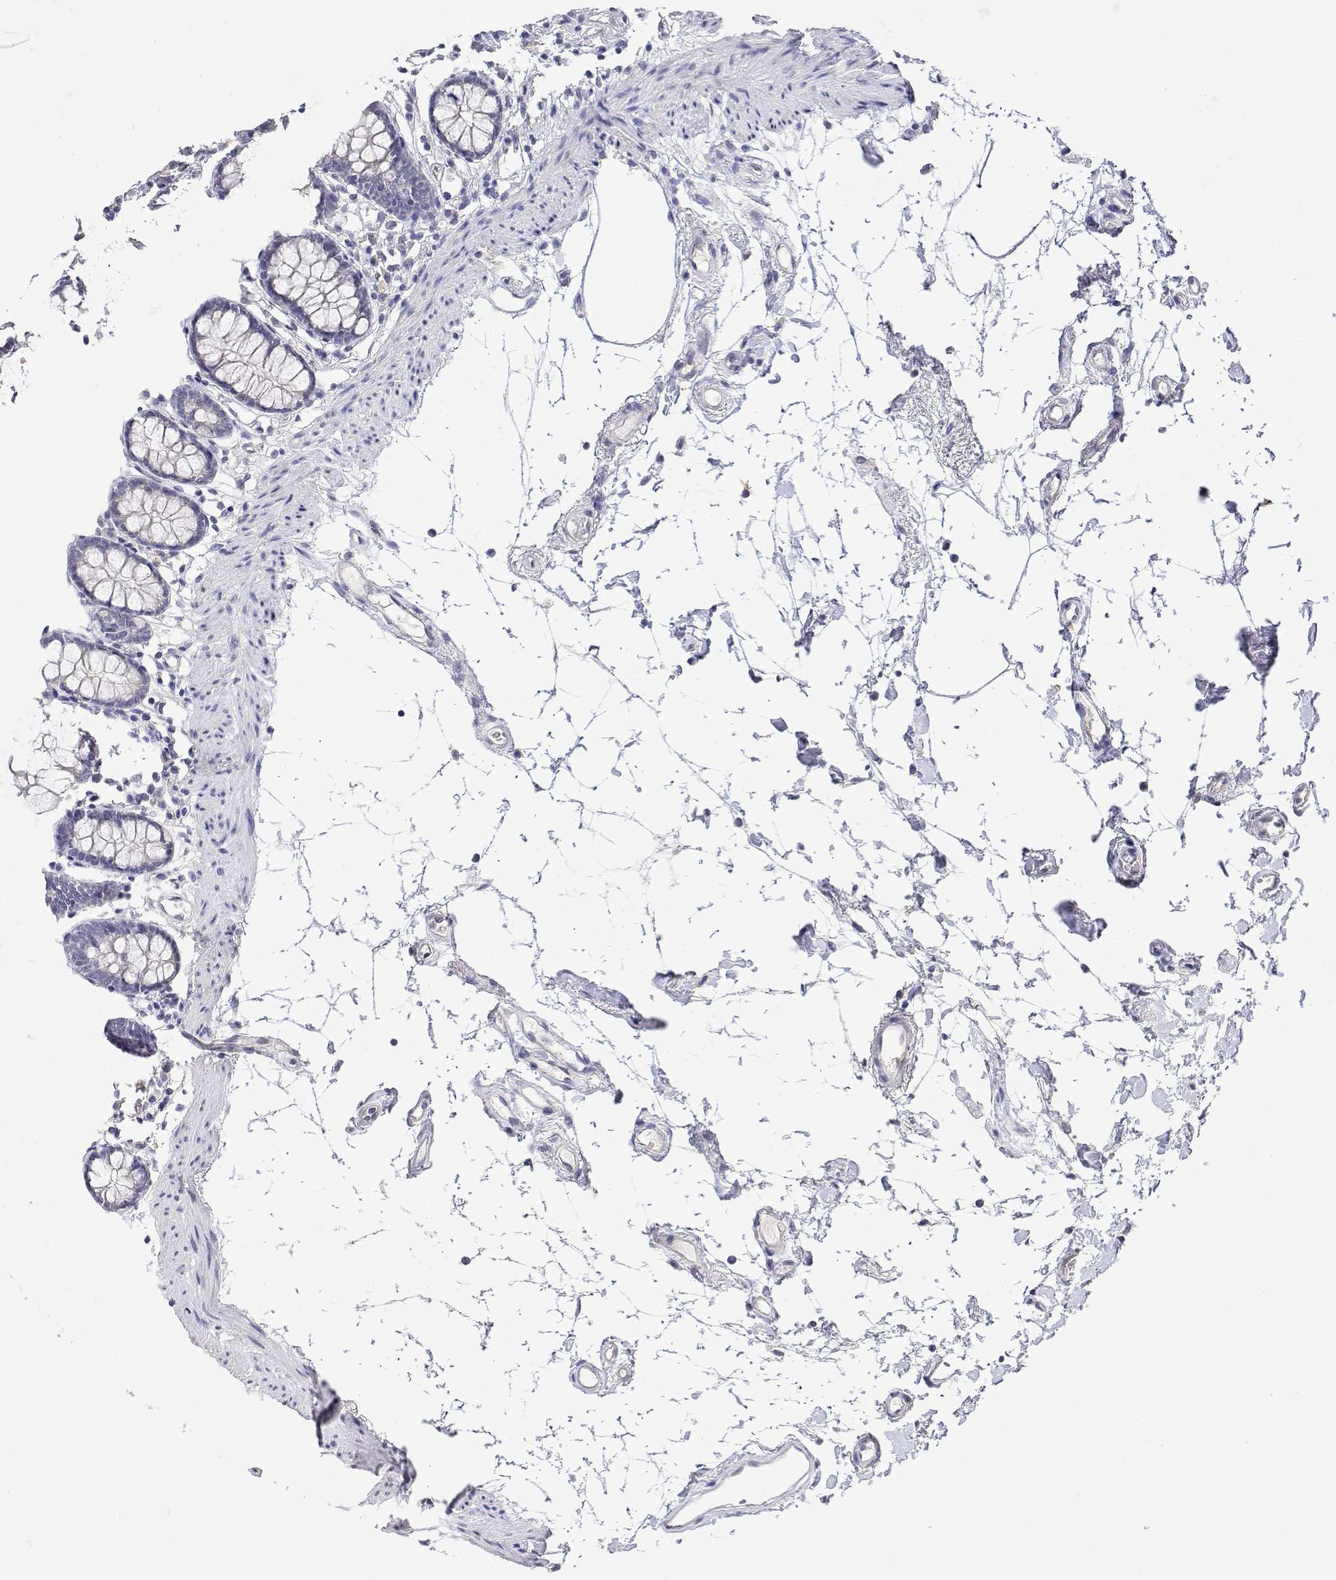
{"staining": {"intensity": "negative", "quantity": "none", "location": "none"}, "tissue": "colon", "cell_type": "Endothelial cells", "image_type": "normal", "snomed": [{"axis": "morphology", "description": "Normal tissue, NOS"}, {"axis": "topography", "description": "Colon"}], "caption": "This photomicrograph is of normal colon stained with immunohistochemistry (IHC) to label a protein in brown with the nuclei are counter-stained blue. There is no expression in endothelial cells. (DAB (3,3'-diaminobenzidine) IHC, high magnification).", "gene": "PLCB1", "patient": {"sex": "female", "age": 84}}